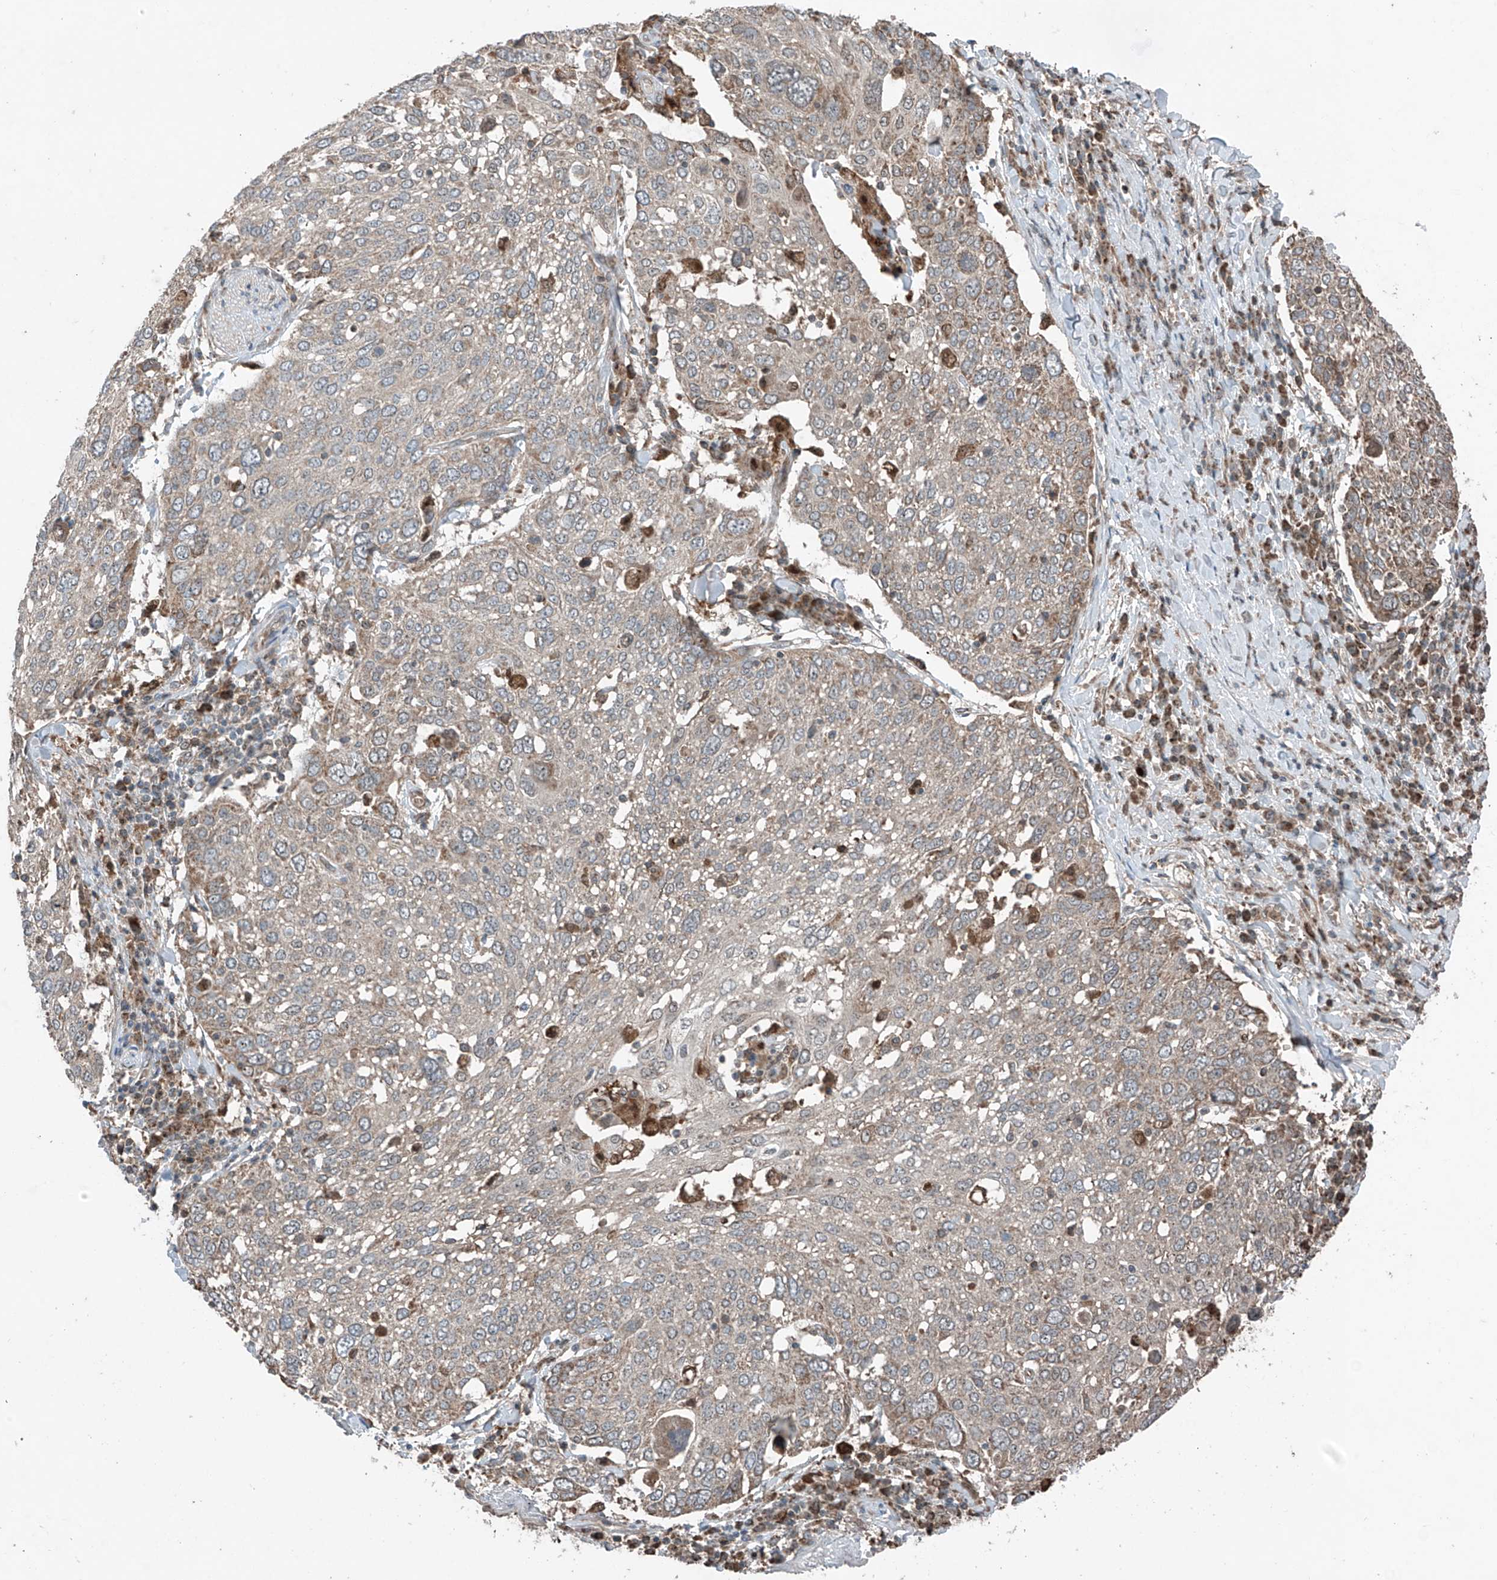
{"staining": {"intensity": "weak", "quantity": "<25%", "location": "cytoplasmic/membranous"}, "tissue": "lung cancer", "cell_type": "Tumor cells", "image_type": "cancer", "snomed": [{"axis": "morphology", "description": "Squamous cell carcinoma, NOS"}, {"axis": "topography", "description": "Lung"}], "caption": "Tumor cells show no significant protein expression in lung cancer.", "gene": "SAMD3", "patient": {"sex": "male", "age": 65}}